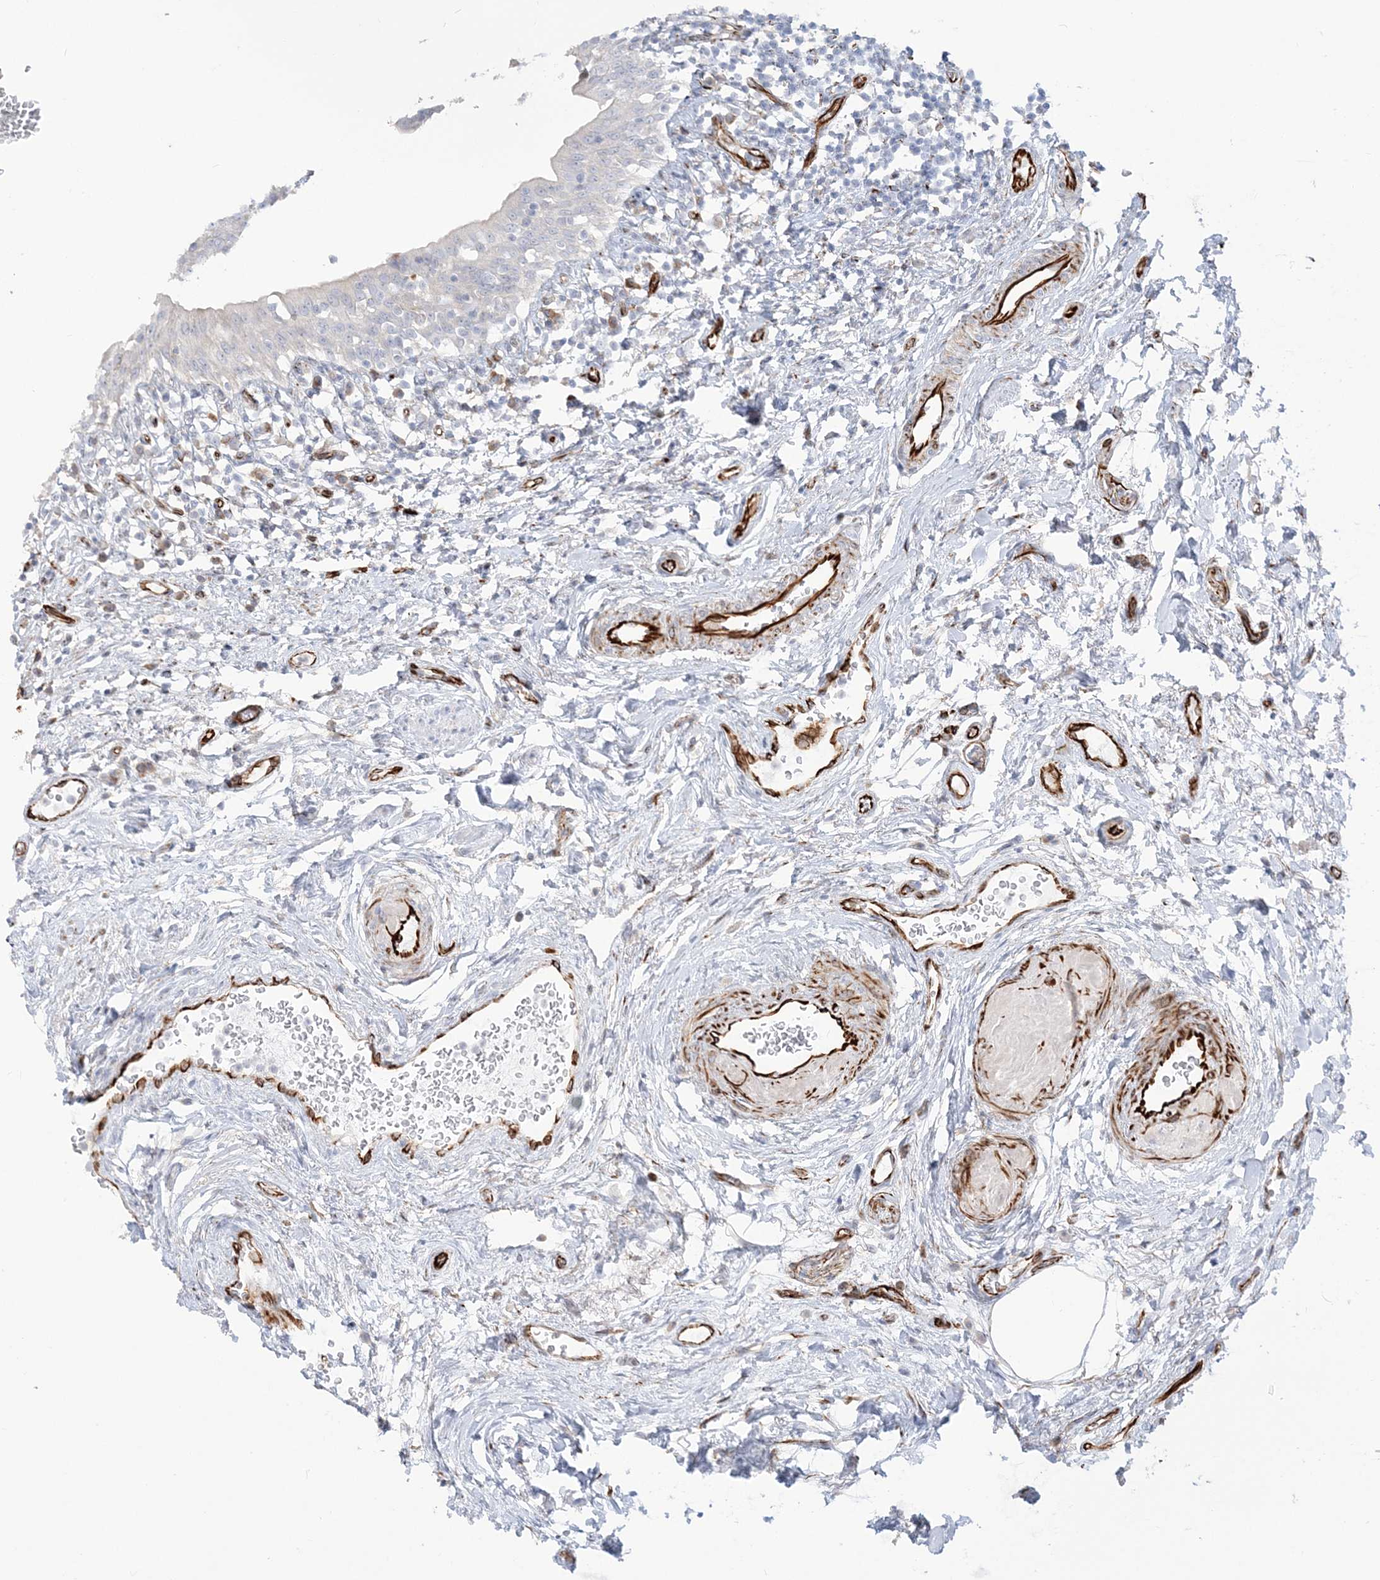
{"staining": {"intensity": "negative", "quantity": "none", "location": "none"}, "tissue": "urinary bladder", "cell_type": "Urothelial cells", "image_type": "normal", "snomed": [{"axis": "morphology", "description": "Normal tissue, NOS"}, {"axis": "topography", "description": "Urinary bladder"}], "caption": "Urothelial cells show no significant protein expression in benign urinary bladder. (Brightfield microscopy of DAB immunohistochemistry (IHC) at high magnification).", "gene": "PPIL6", "patient": {"sex": "male", "age": 83}}